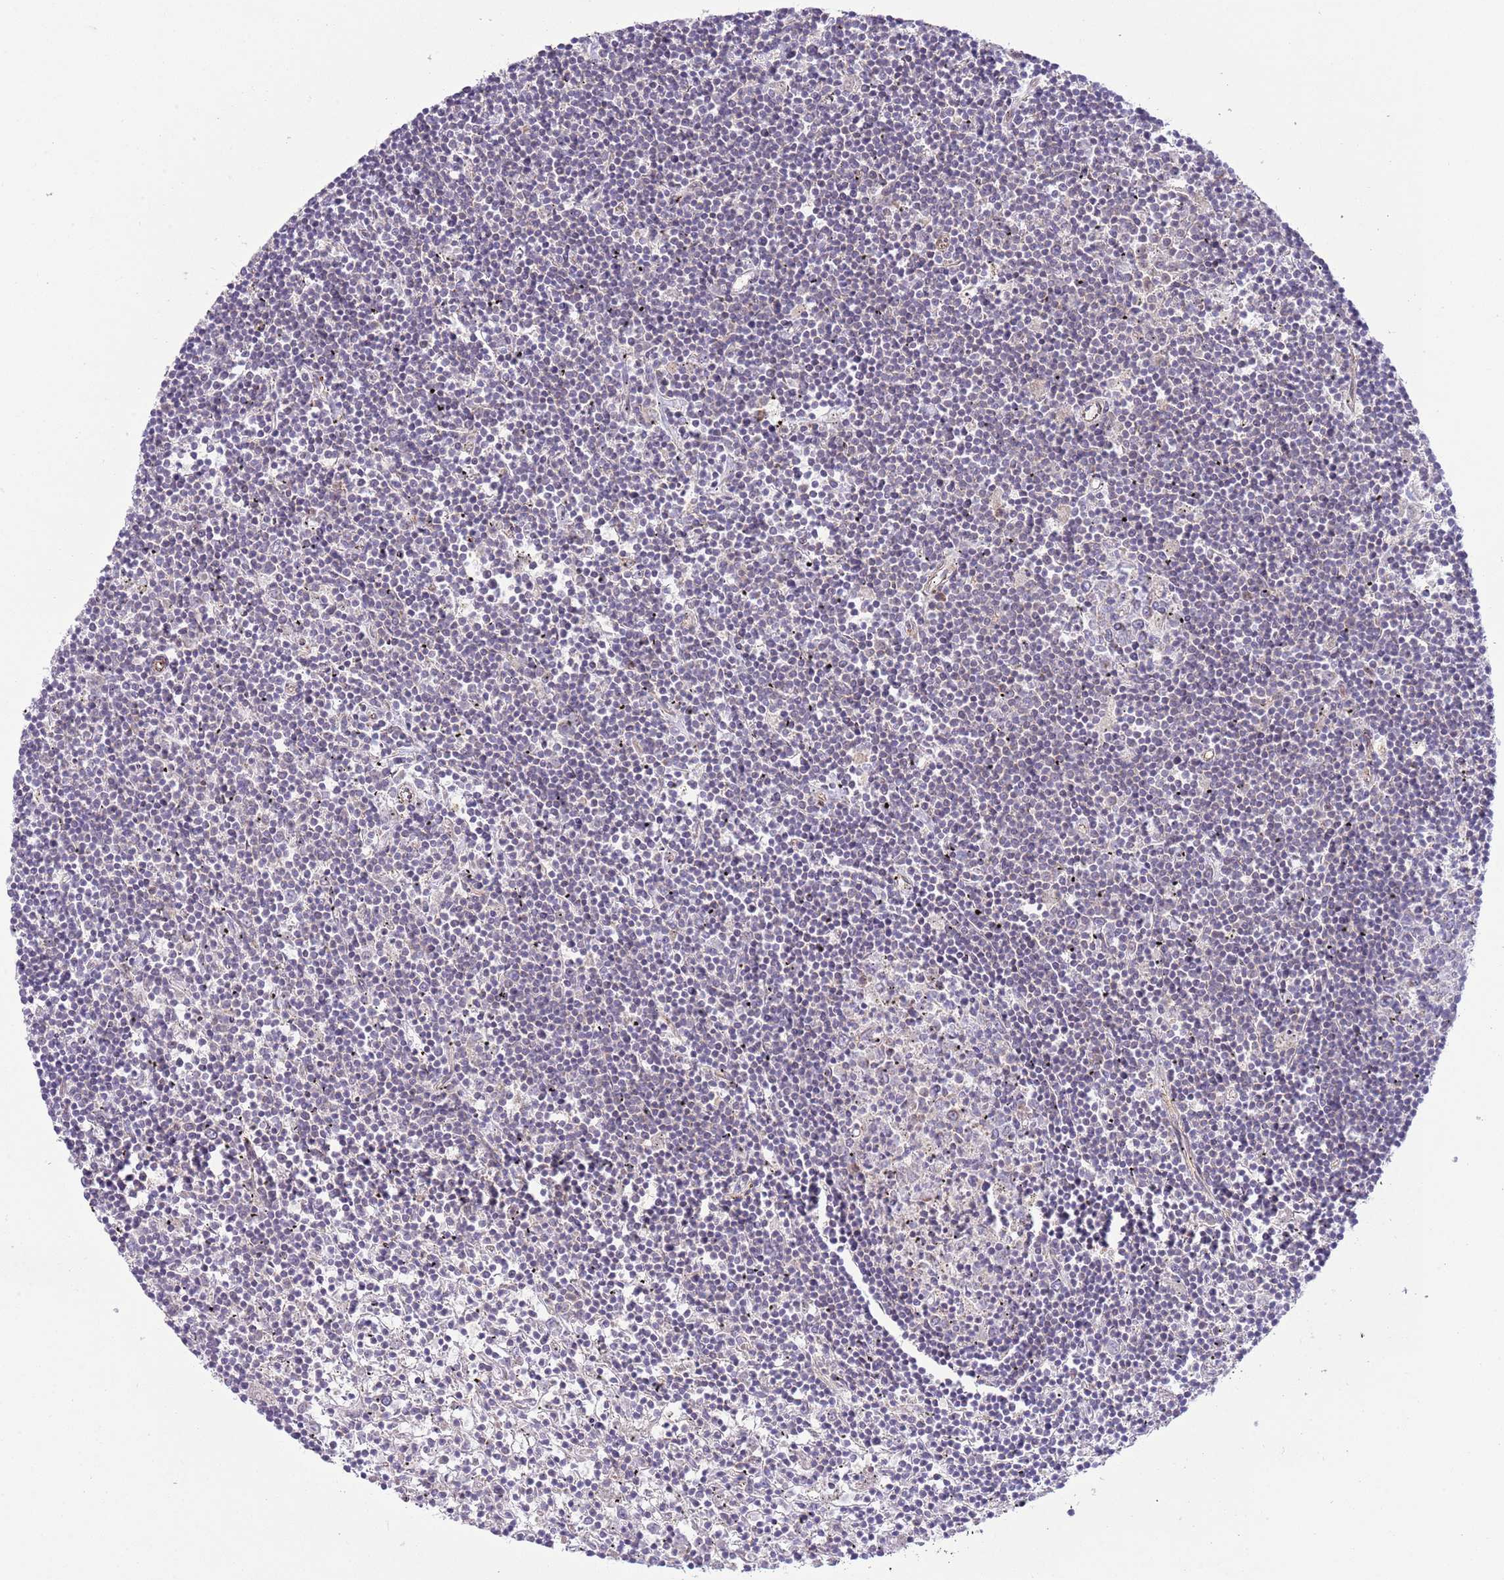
{"staining": {"intensity": "negative", "quantity": "none", "location": "none"}, "tissue": "lymphoma", "cell_type": "Tumor cells", "image_type": "cancer", "snomed": [{"axis": "morphology", "description": "Malignant lymphoma, non-Hodgkin's type, Low grade"}, {"axis": "topography", "description": "Spleen"}], "caption": "This is an immunohistochemistry (IHC) photomicrograph of human lymphoma. There is no staining in tumor cells.", "gene": "TOMM5", "patient": {"sex": "male", "age": 76}}